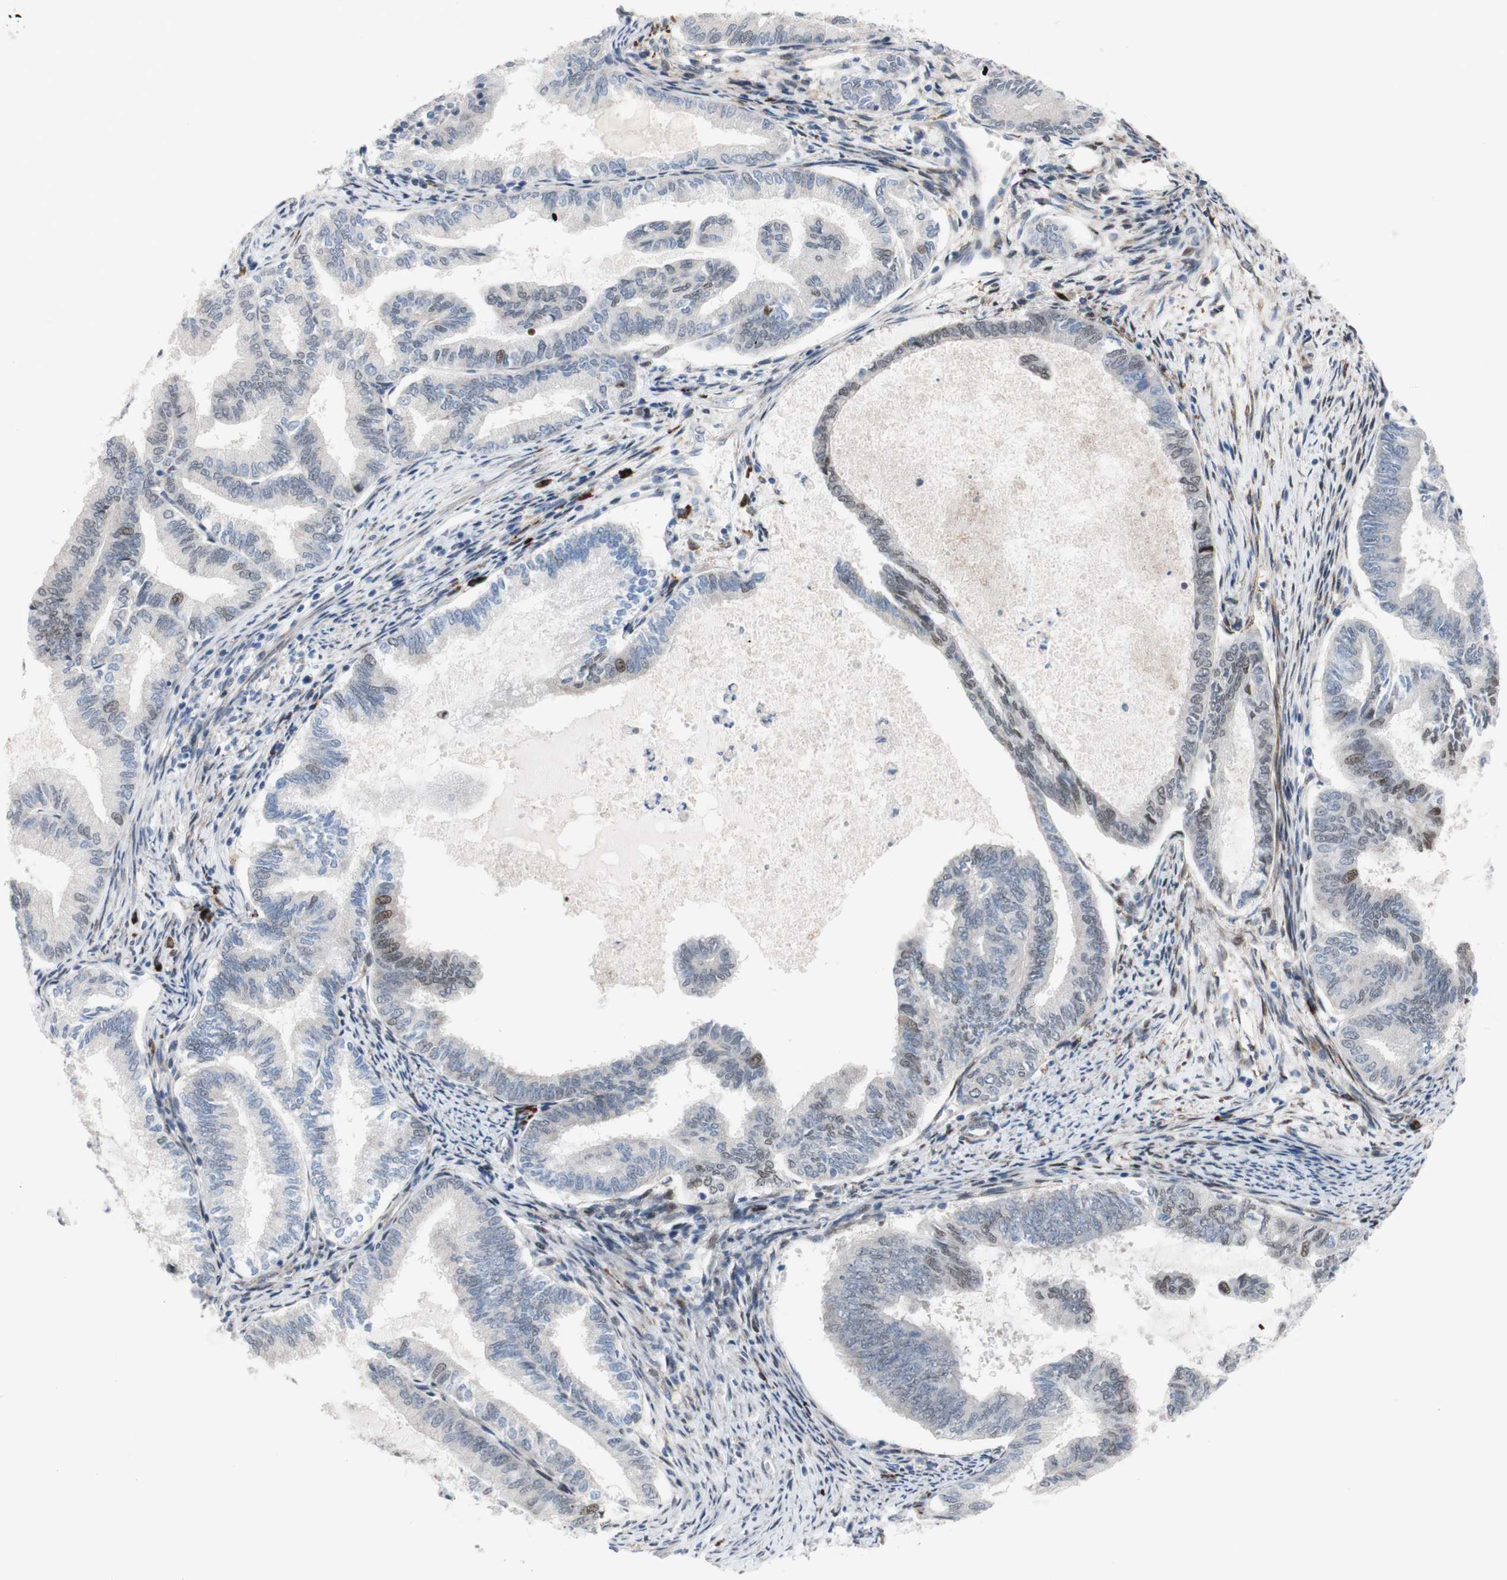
{"staining": {"intensity": "moderate", "quantity": "<25%", "location": "nuclear"}, "tissue": "endometrial cancer", "cell_type": "Tumor cells", "image_type": "cancer", "snomed": [{"axis": "morphology", "description": "Adenocarcinoma, NOS"}, {"axis": "topography", "description": "Endometrium"}], "caption": "Human endometrial cancer stained with a brown dye shows moderate nuclear positive expression in about <25% of tumor cells.", "gene": "PHTF2", "patient": {"sex": "female", "age": 86}}